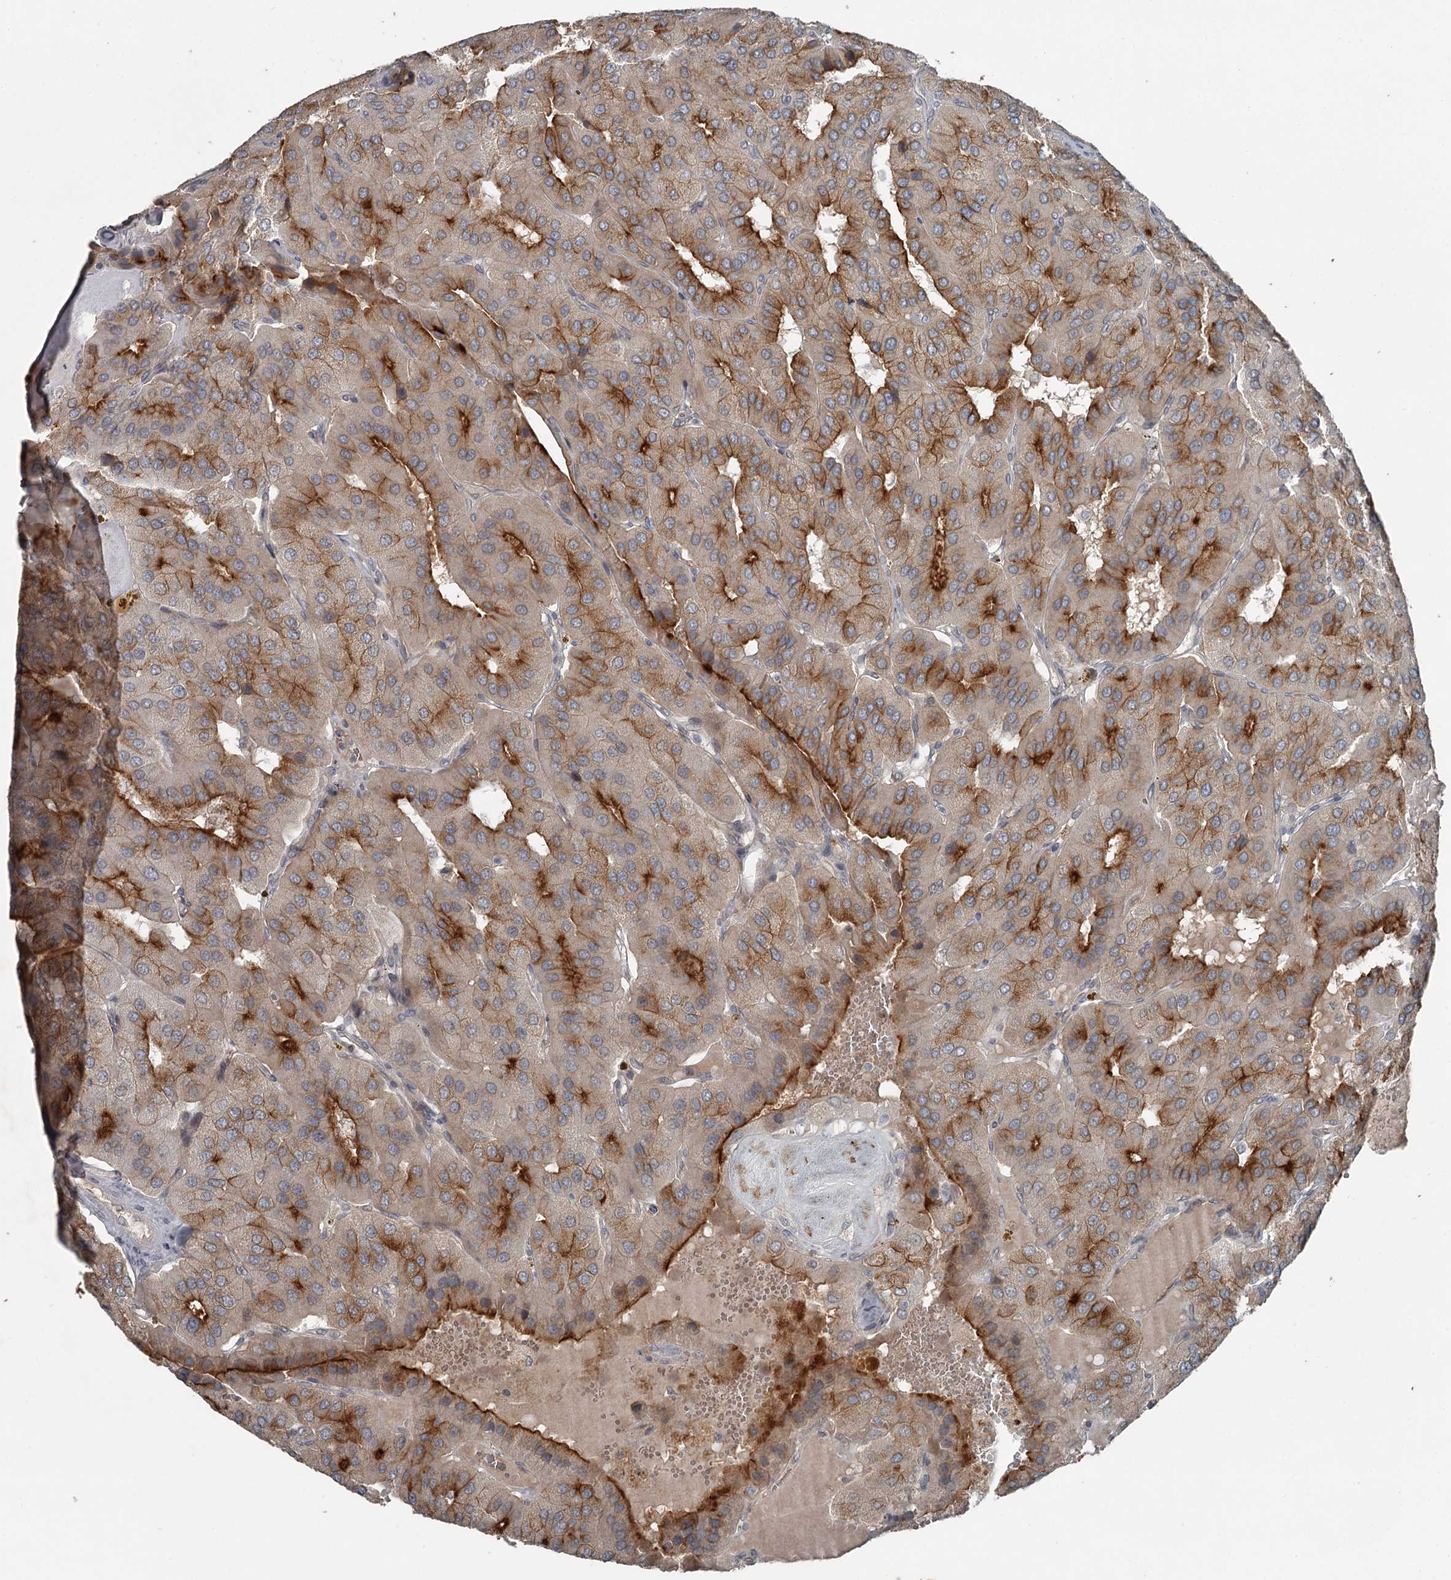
{"staining": {"intensity": "moderate", "quantity": "25%-75%", "location": "cytoplasmic/membranous"}, "tissue": "parathyroid gland", "cell_type": "Glandular cells", "image_type": "normal", "snomed": [{"axis": "morphology", "description": "Normal tissue, NOS"}, {"axis": "morphology", "description": "Adenoma, NOS"}, {"axis": "topography", "description": "Parathyroid gland"}], "caption": "Immunohistochemical staining of unremarkable human parathyroid gland displays 25%-75% levels of moderate cytoplasmic/membranous protein staining in approximately 25%-75% of glandular cells.", "gene": "SLC39A8", "patient": {"sex": "female", "age": 86}}